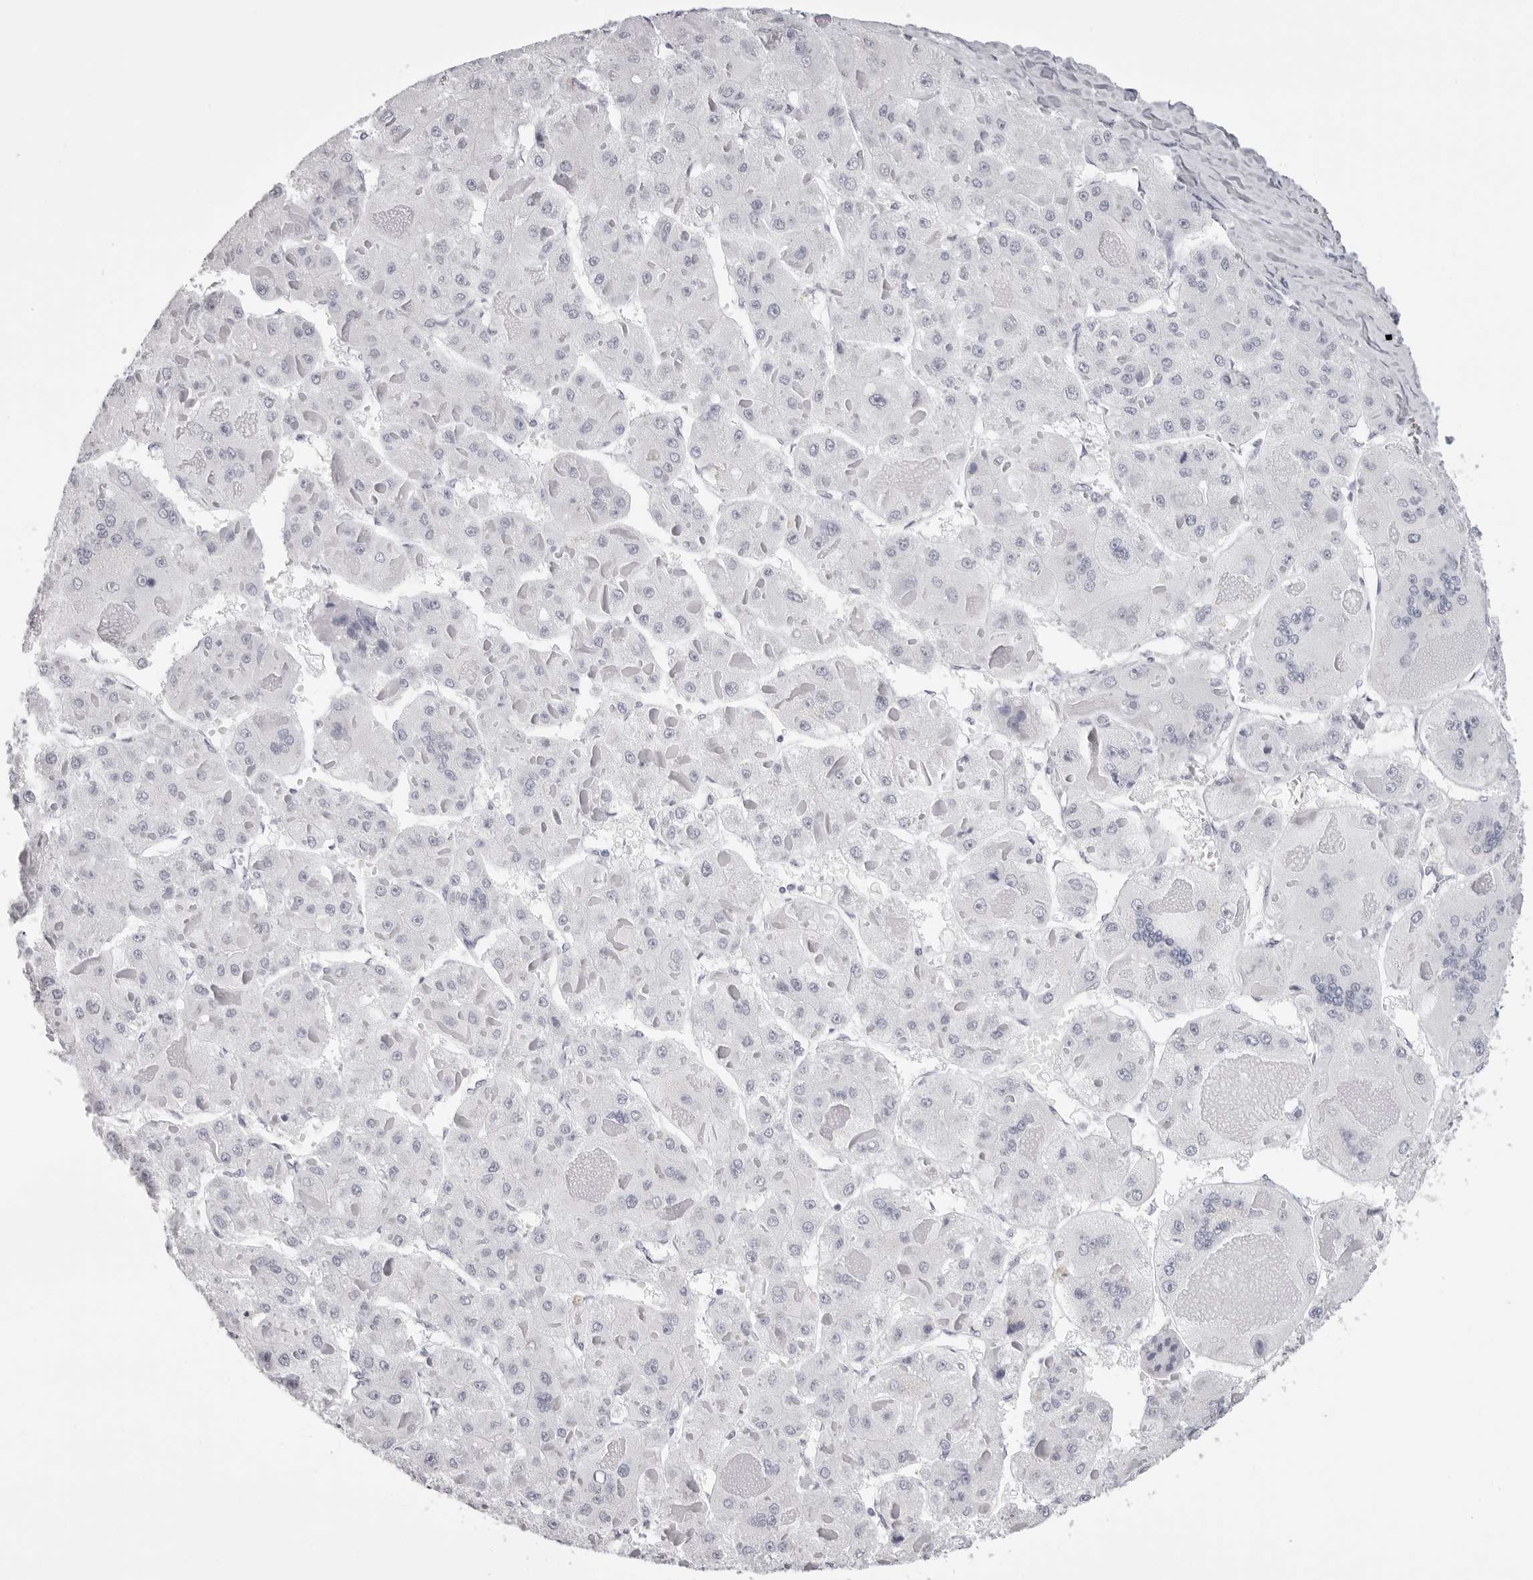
{"staining": {"intensity": "negative", "quantity": "none", "location": "none"}, "tissue": "liver cancer", "cell_type": "Tumor cells", "image_type": "cancer", "snomed": [{"axis": "morphology", "description": "Carcinoma, Hepatocellular, NOS"}, {"axis": "topography", "description": "Liver"}], "caption": "An immunohistochemistry (IHC) micrograph of liver cancer (hepatocellular carcinoma) is shown. There is no staining in tumor cells of liver cancer (hepatocellular carcinoma). Brightfield microscopy of IHC stained with DAB (3,3'-diaminobenzidine) (brown) and hematoxylin (blue), captured at high magnification.", "gene": "RHO", "patient": {"sex": "female", "age": 73}}